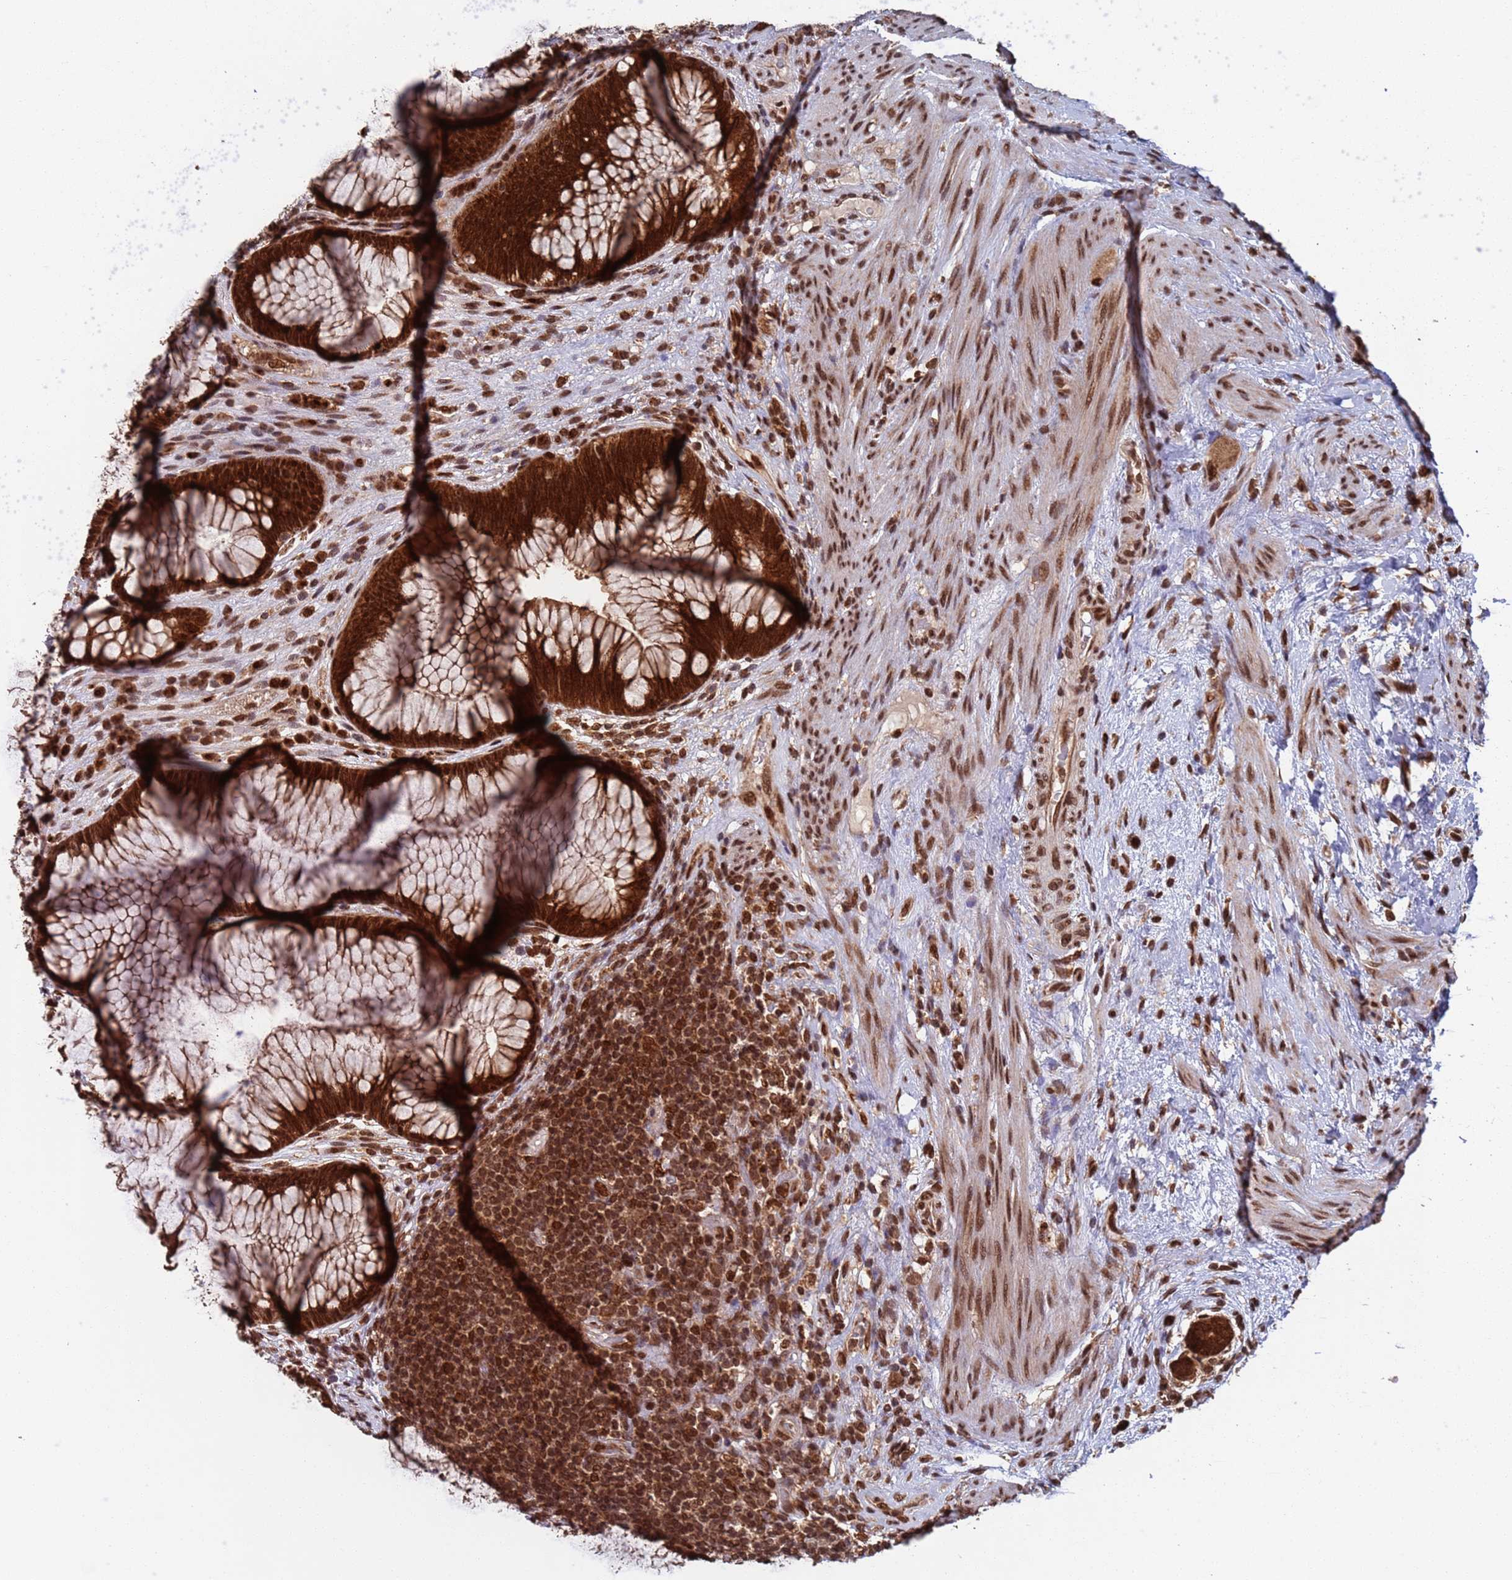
{"staining": {"intensity": "strong", "quantity": ">75%", "location": "cytoplasmic/membranous,nuclear"}, "tissue": "rectum", "cell_type": "Glandular cells", "image_type": "normal", "snomed": [{"axis": "morphology", "description": "Normal tissue, NOS"}, {"axis": "topography", "description": "Rectum"}], "caption": "A brown stain highlights strong cytoplasmic/membranous,nuclear expression of a protein in glandular cells of normal rectum. (brown staining indicates protein expression, while blue staining denotes nuclei).", "gene": "FUBP3", "patient": {"sex": "male", "age": 51}}